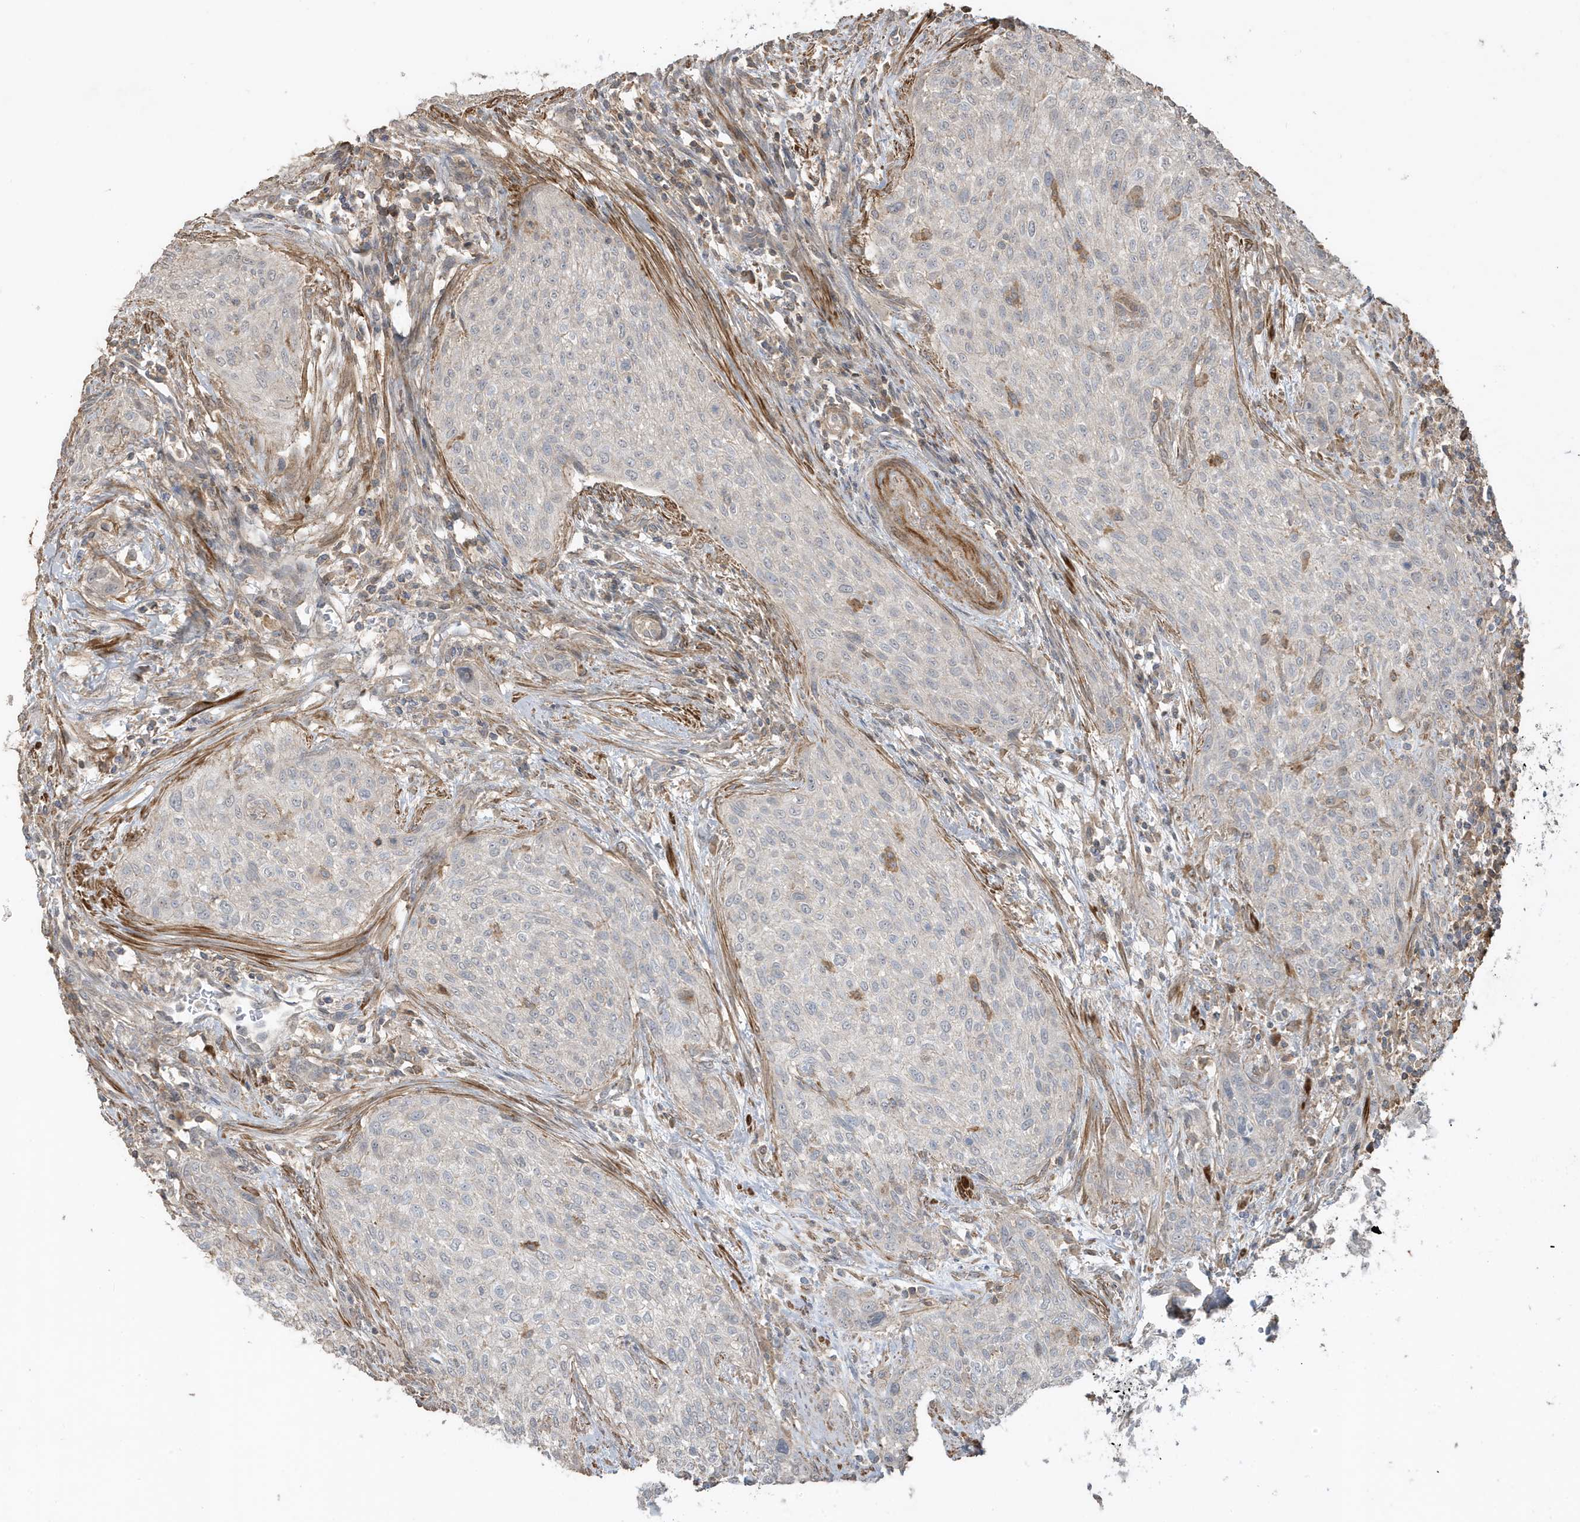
{"staining": {"intensity": "negative", "quantity": "none", "location": "none"}, "tissue": "urothelial cancer", "cell_type": "Tumor cells", "image_type": "cancer", "snomed": [{"axis": "morphology", "description": "Urothelial carcinoma, High grade"}, {"axis": "topography", "description": "Urinary bladder"}], "caption": "The photomicrograph exhibits no significant expression in tumor cells of urothelial carcinoma (high-grade). (DAB IHC with hematoxylin counter stain).", "gene": "PRRT3", "patient": {"sex": "male", "age": 35}}